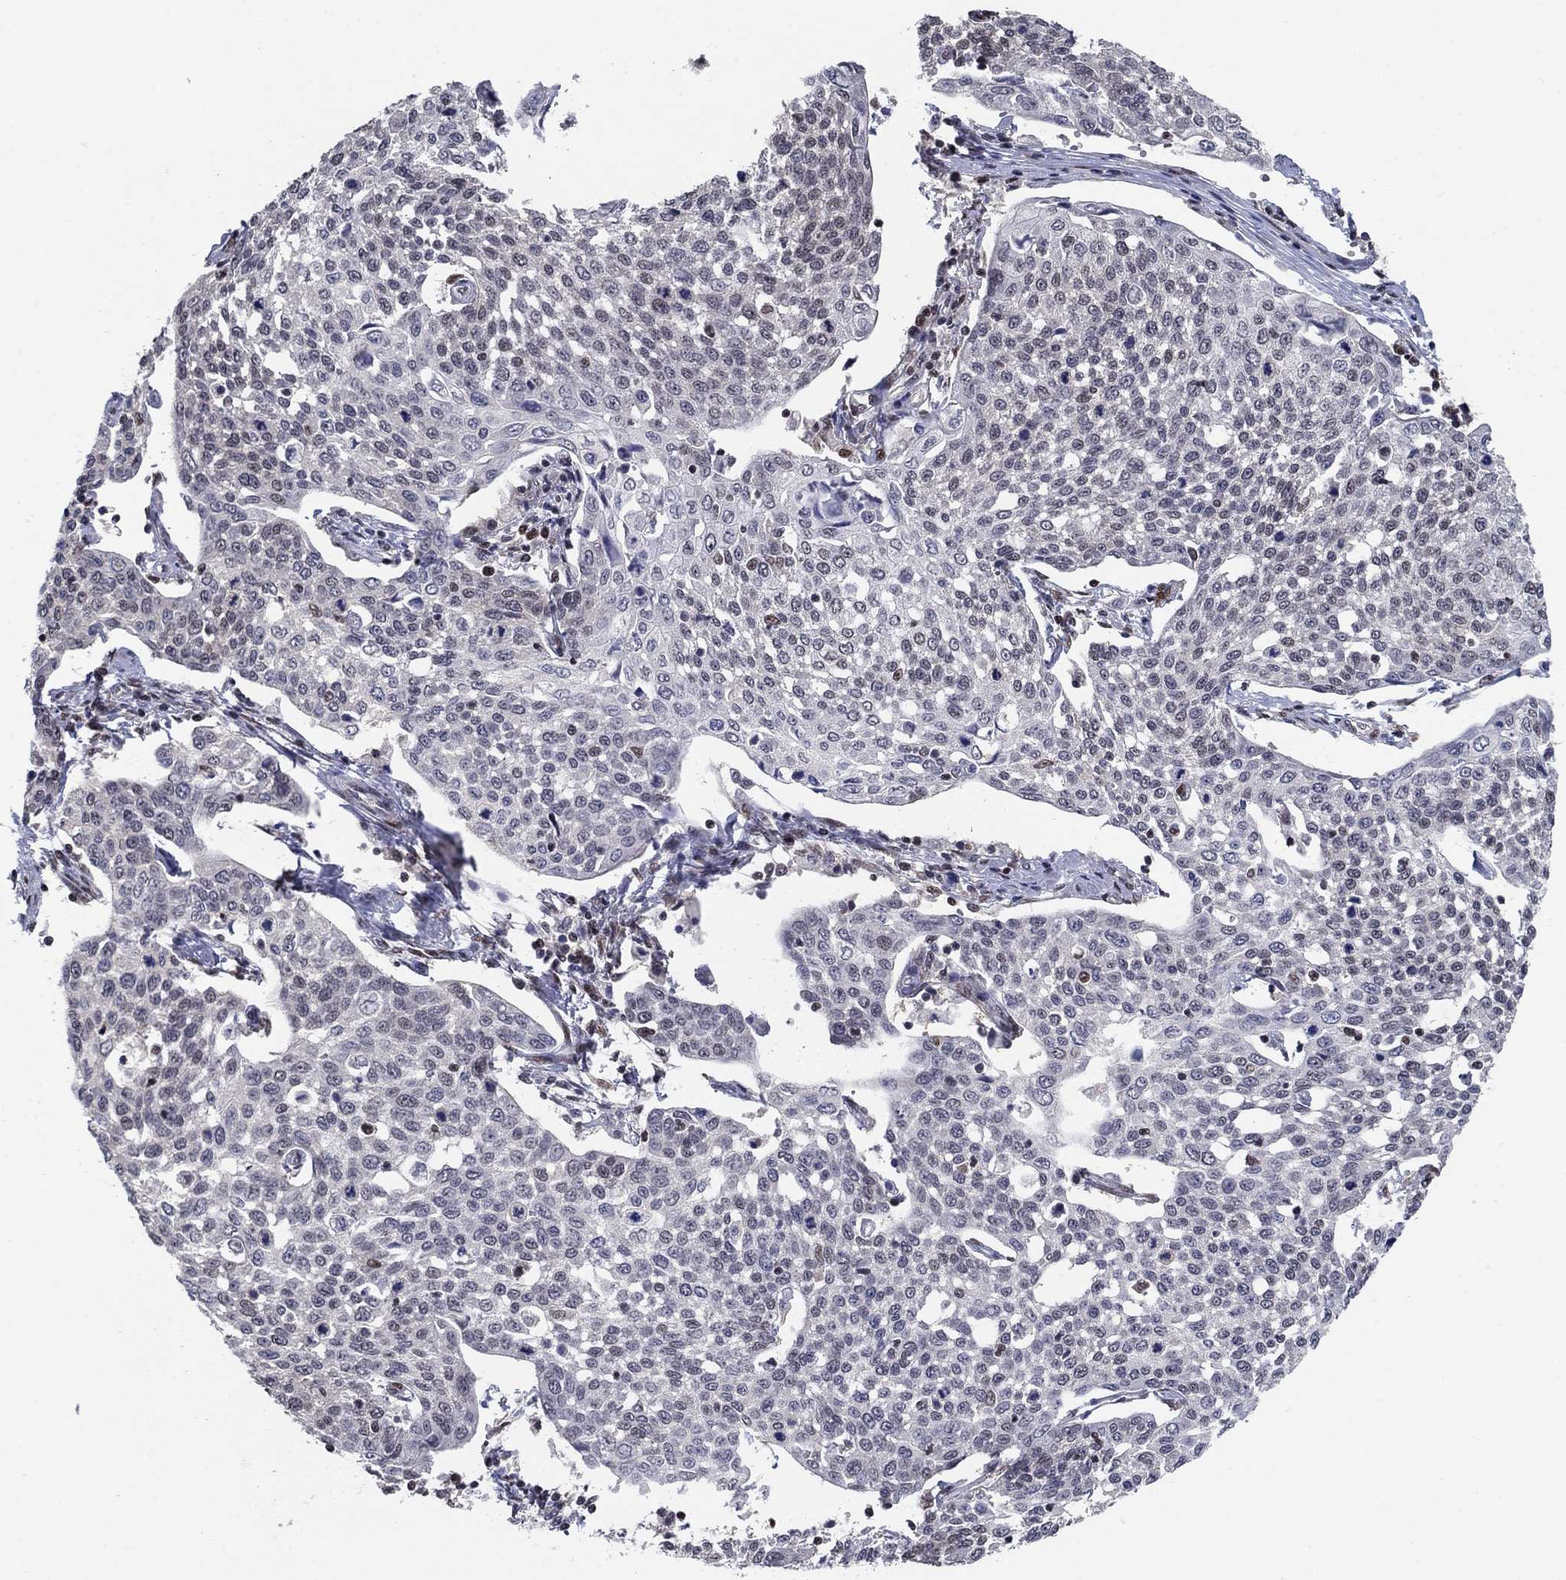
{"staining": {"intensity": "negative", "quantity": "none", "location": "none"}, "tissue": "cervical cancer", "cell_type": "Tumor cells", "image_type": "cancer", "snomed": [{"axis": "morphology", "description": "Squamous cell carcinoma, NOS"}, {"axis": "topography", "description": "Cervix"}], "caption": "DAB immunohistochemical staining of human cervical squamous cell carcinoma exhibits no significant positivity in tumor cells. (DAB IHC with hematoxylin counter stain).", "gene": "CENPE", "patient": {"sex": "female", "age": 34}}